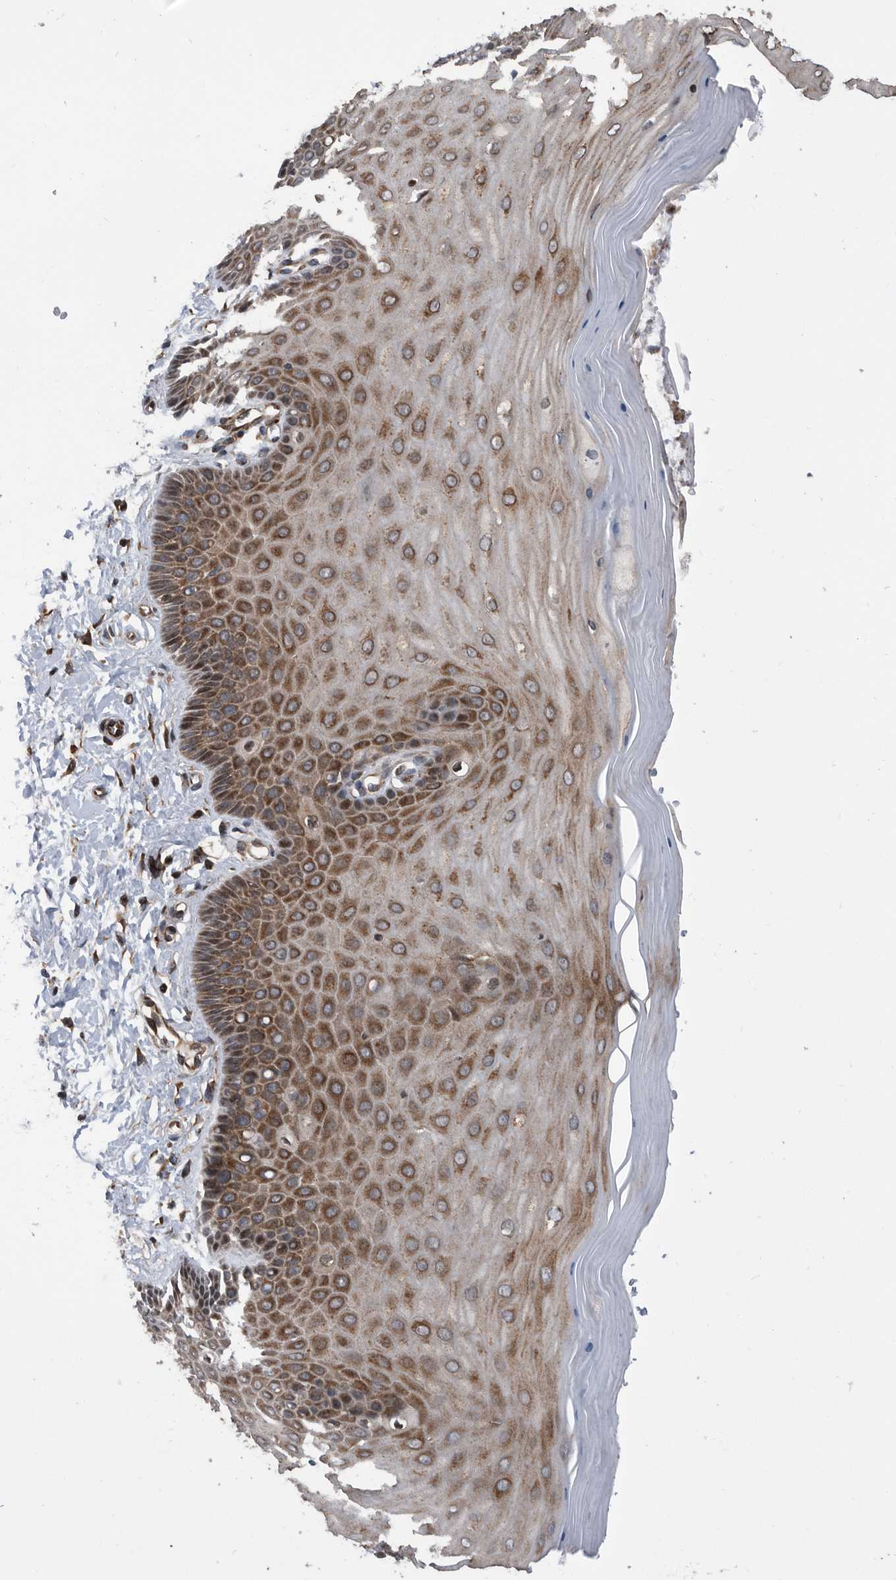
{"staining": {"intensity": "strong", "quantity": "25%-75%", "location": "cytoplasmic/membranous"}, "tissue": "cervix", "cell_type": "Glandular cells", "image_type": "normal", "snomed": [{"axis": "morphology", "description": "Normal tissue, NOS"}, {"axis": "topography", "description": "Cervix"}], "caption": "The micrograph shows immunohistochemical staining of normal cervix. There is strong cytoplasmic/membranous positivity is identified in approximately 25%-75% of glandular cells. (DAB IHC with brightfield microscopy, high magnification).", "gene": "SERINC2", "patient": {"sex": "female", "age": 55}}